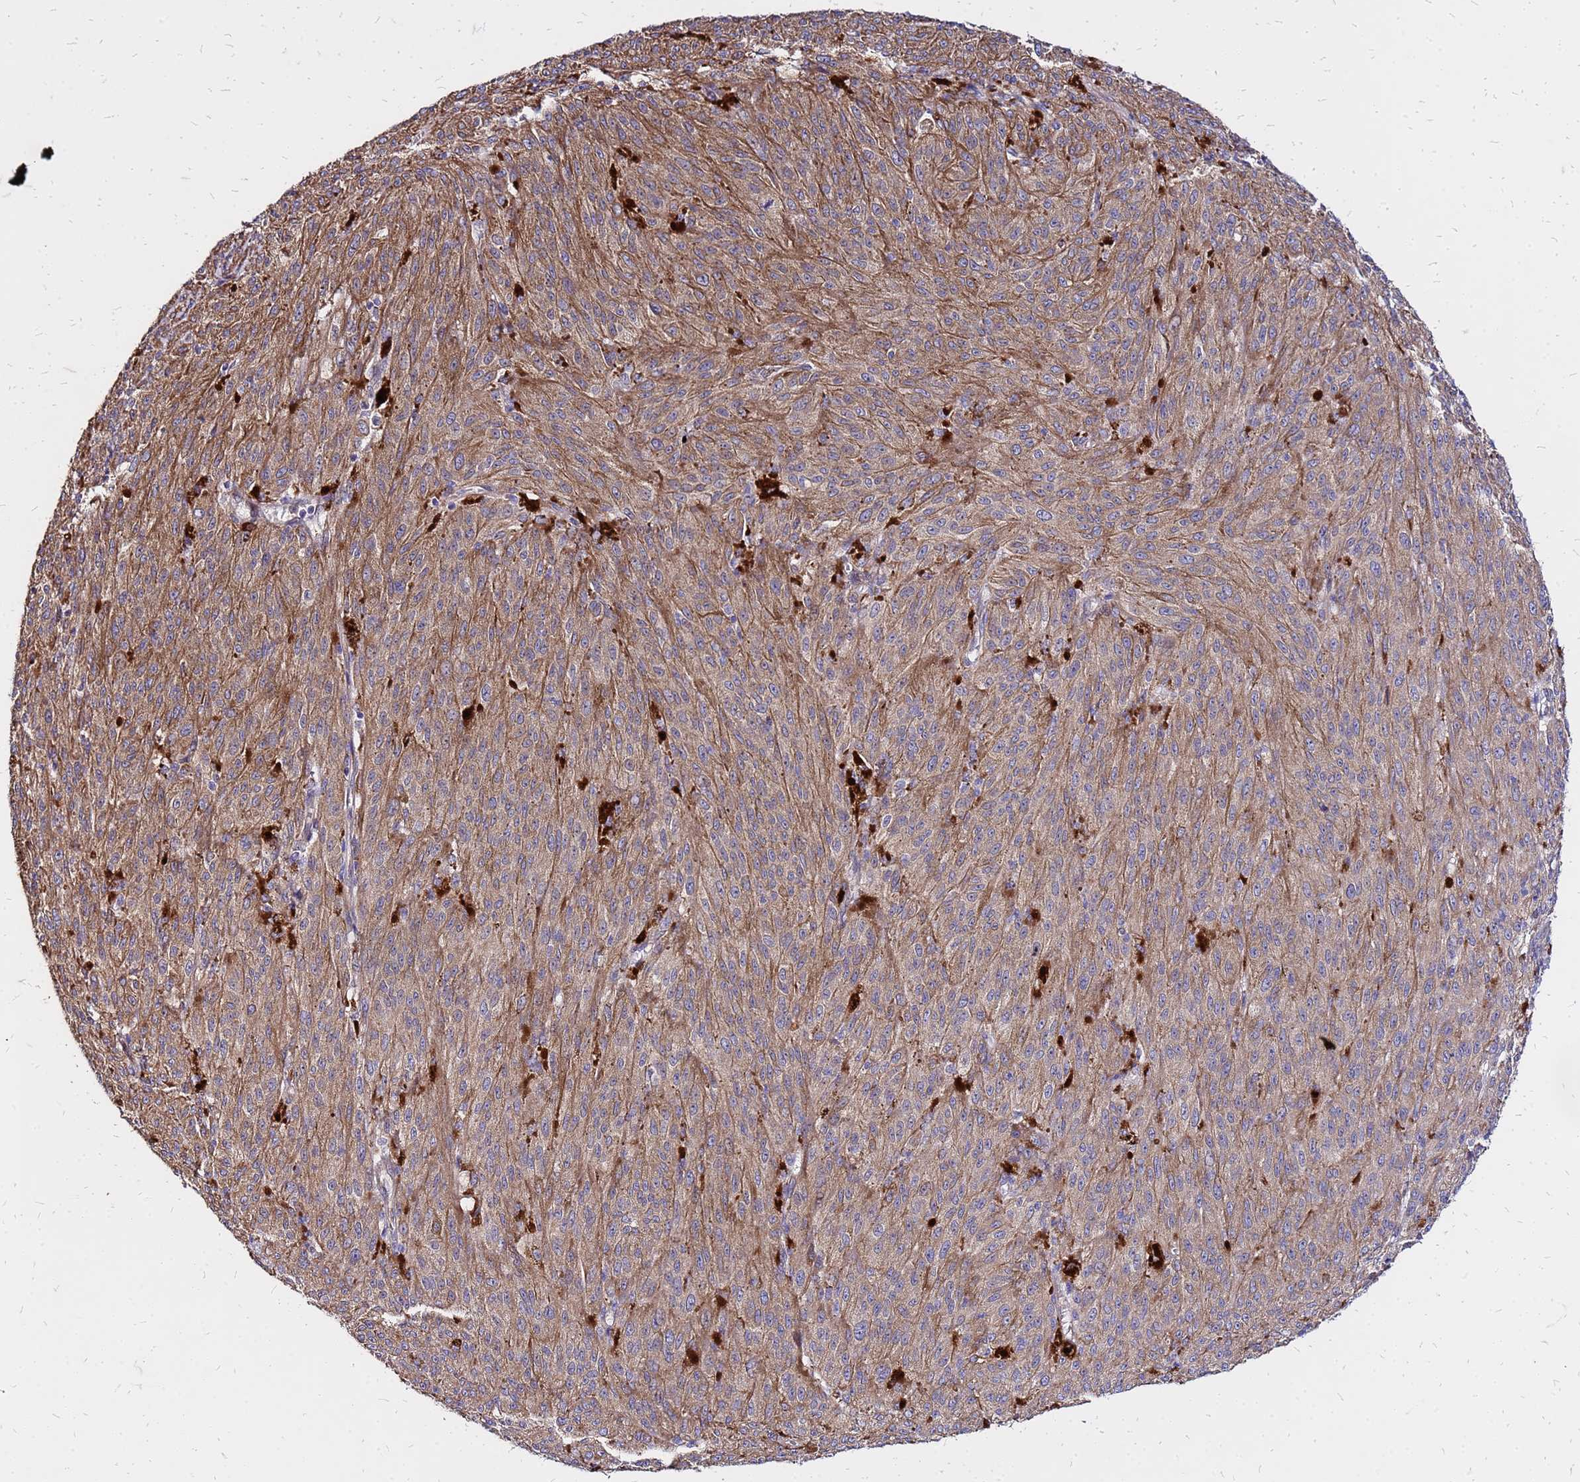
{"staining": {"intensity": "moderate", "quantity": ">75%", "location": "cytoplasmic/membranous"}, "tissue": "melanoma", "cell_type": "Tumor cells", "image_type": "cancer", "snomed": [{"axis": "morphology", "description": "Malignant melanoma, NOS"}, {"axis": "topography", "description": "Skin"}], "caption": "Tumor cells show moderate cytoplasmic/membranous positivity in approximately >75% of cells in melanoma.", "gene": "VMO1", "patient": {"sex": "female", "age": 52}}